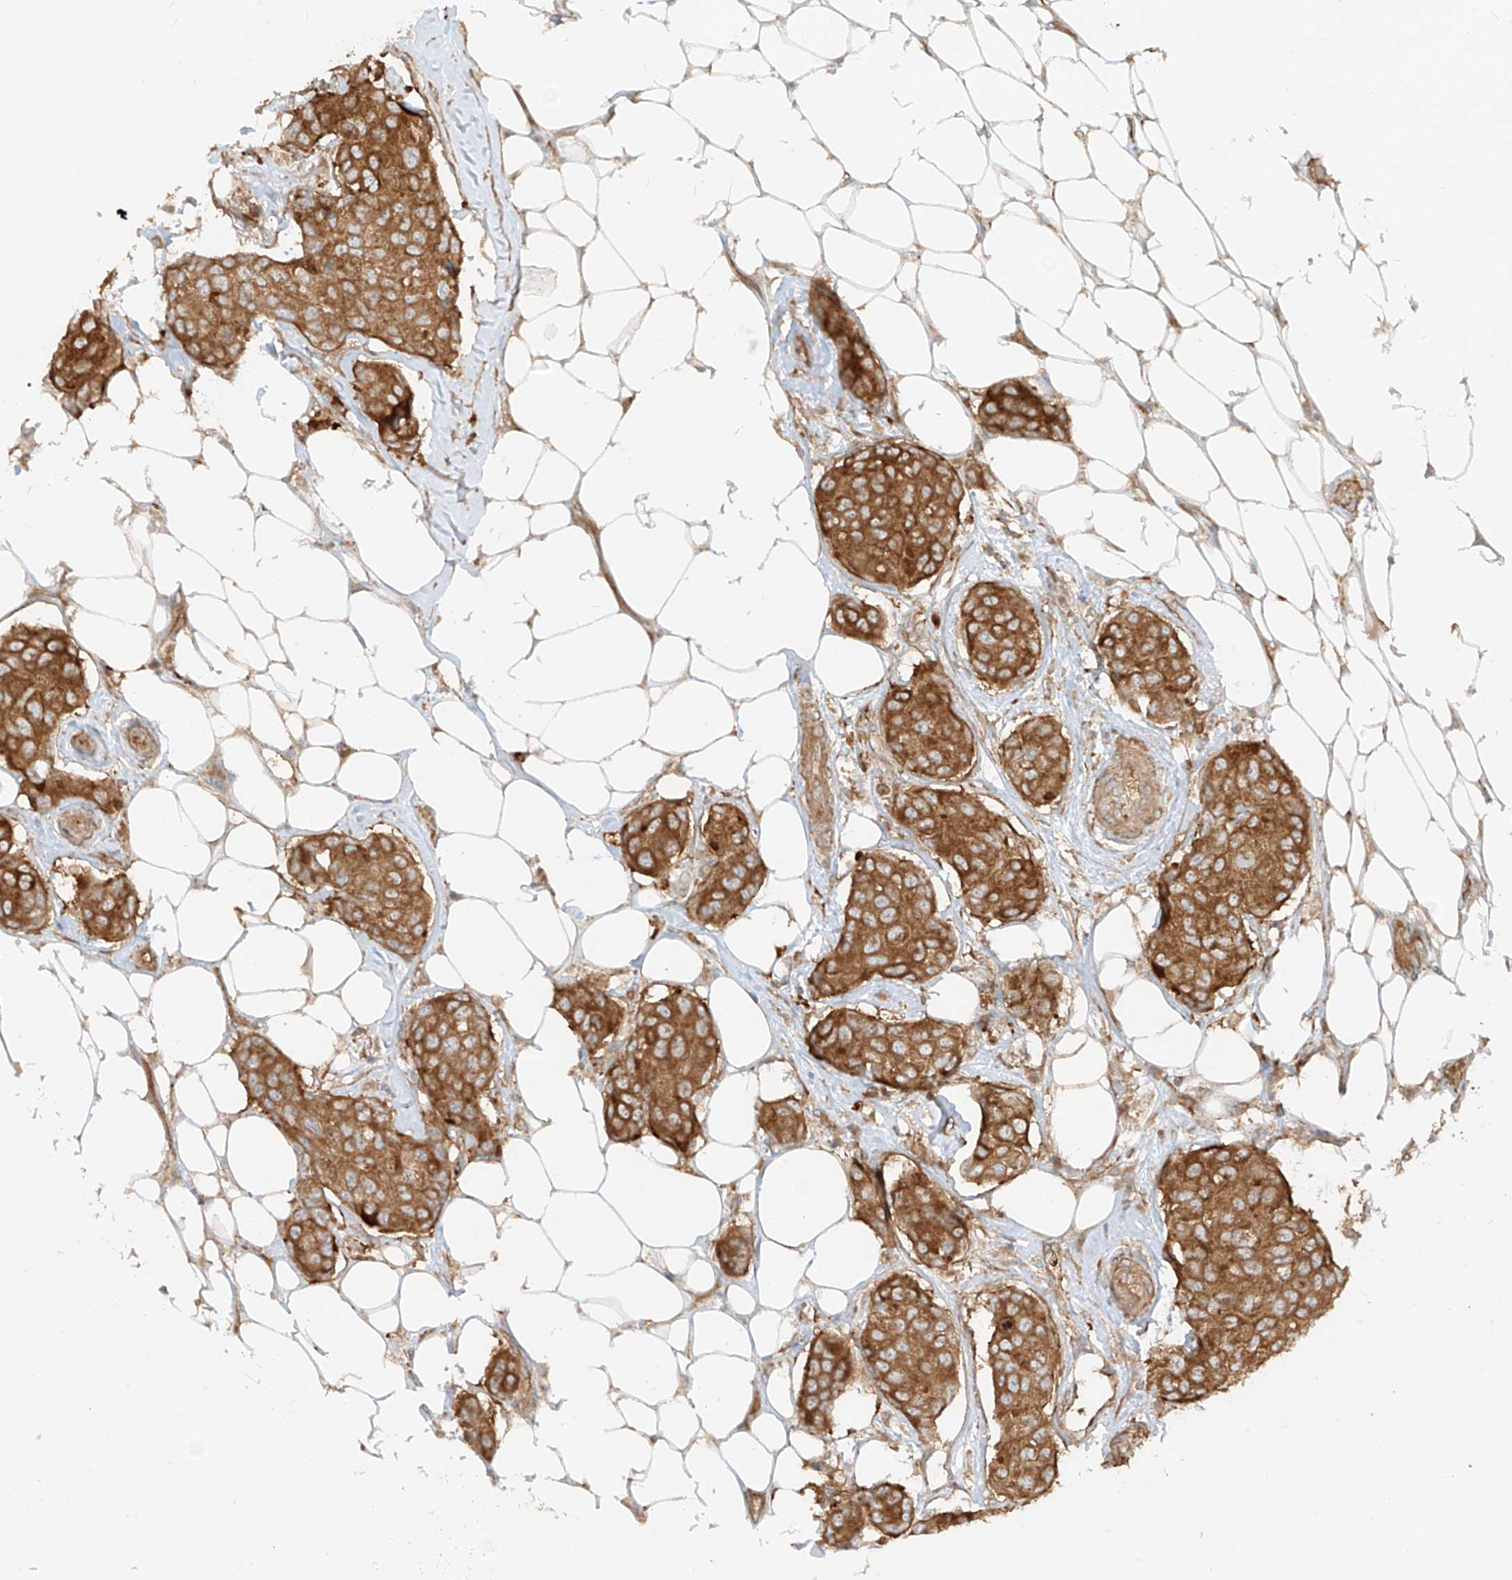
{"staining": {"intensity": "strong", "quantity": ">75%", "location": "cytoplasmic/membranous"}, "tissue": "breast cancer", "cell_type": "Tumor cells", "image_type": "cancer", "snomed": [{"axis": "morphology", "description": "Duct carcinoma"}, {"axis": "topography", "description": "Breast"}], "caption": "Brown immunohistochemical staining in human breast cancer demonstrates strong cytoplasmic/membranous staining in approximately >75% of tumor cells.", "gene": "CCDC115", "patient": {"sex": "female", "age": 80}}